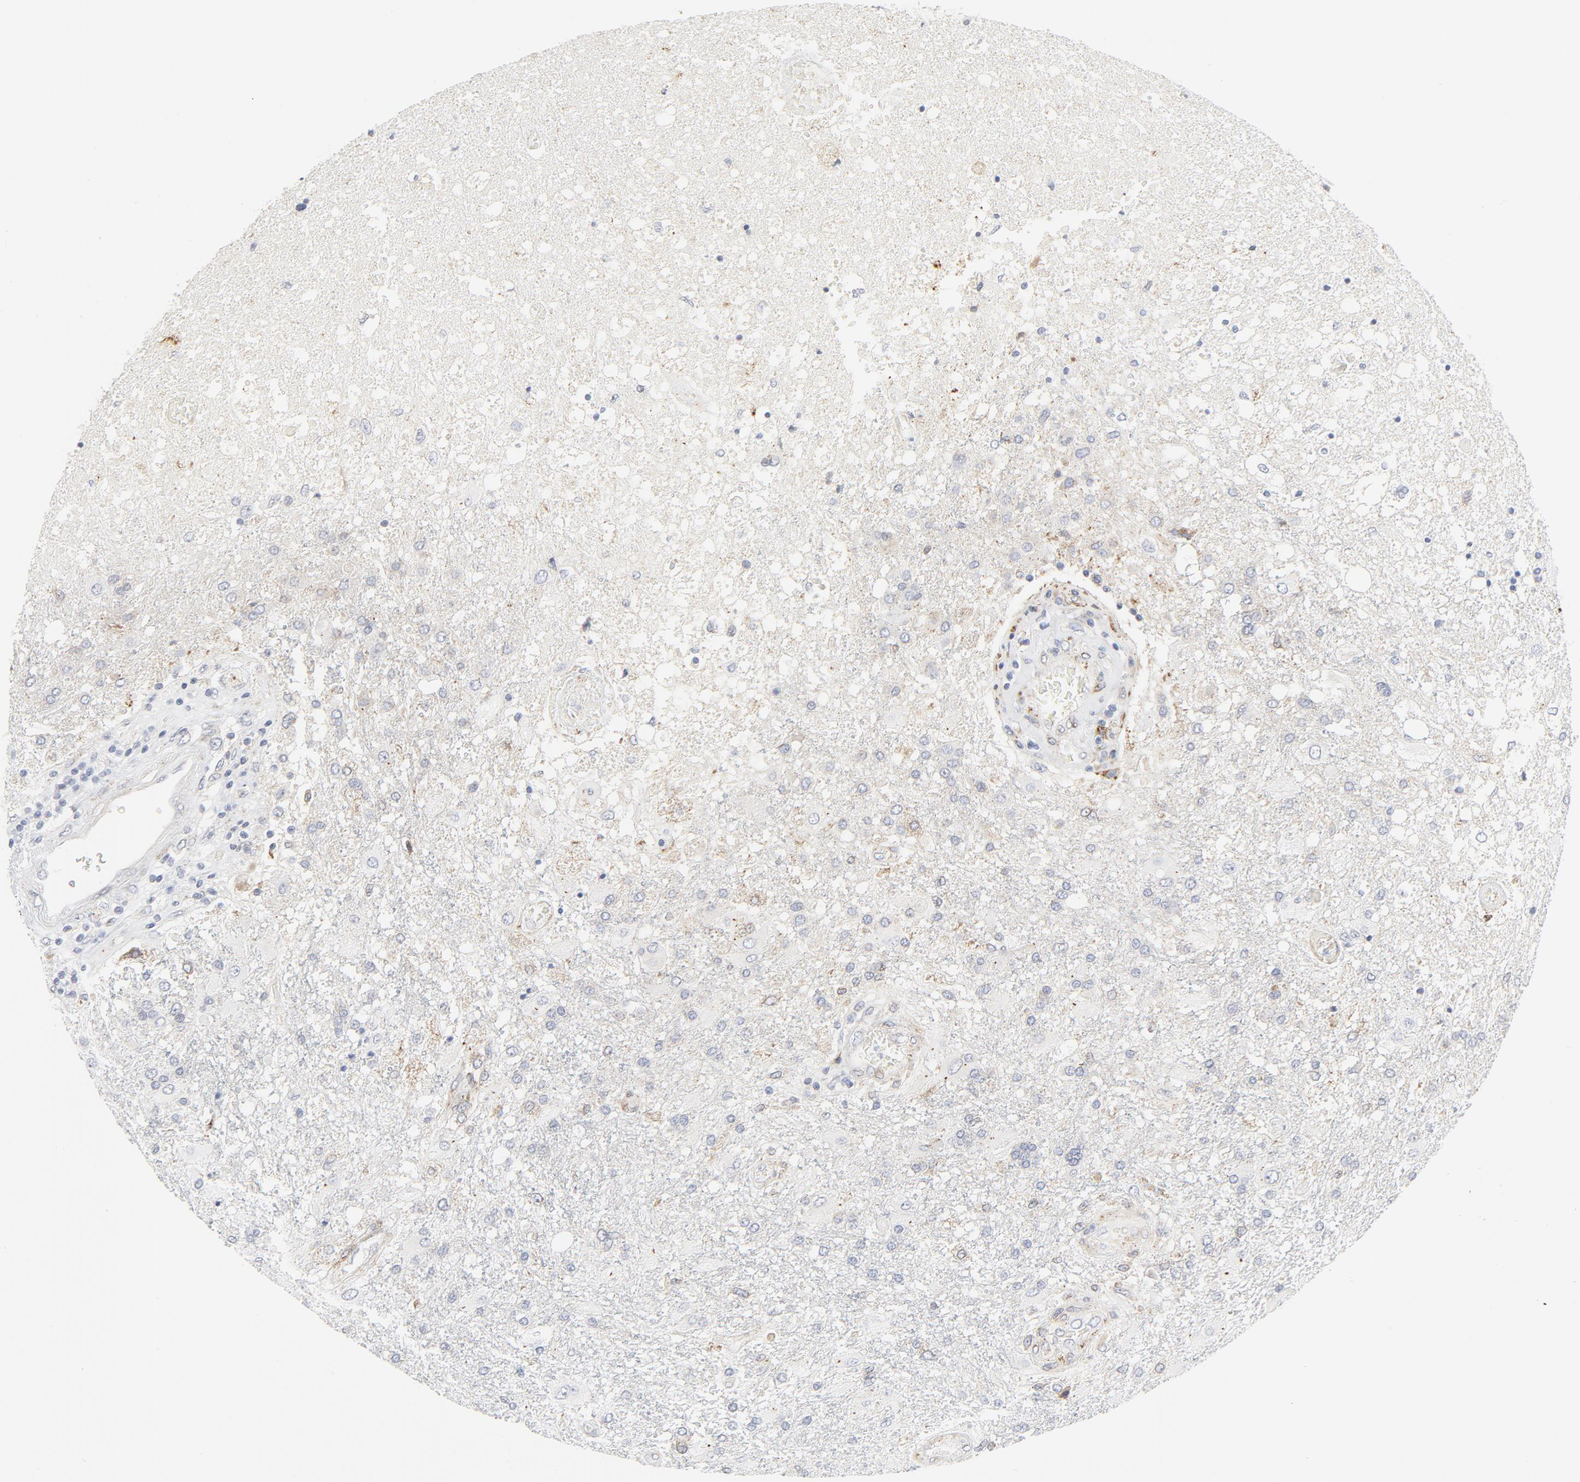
{"staining": {"intensity": "negative", "quantity": "none", "location": "none"}, "tissue": "glioma", "cell_type": "Tumor cells", "image_type": "cancer", "snomed": [{"axis": "morphology", "description": "Glioma, malignant, High grade"}, {"axis": "topography", "description": "Cerebral cortex"}], "caption": "A high-resolution histopathology image shows immunohistochemistry (IHC) staining of malignant high-grade glioma, which exhibits no significant expression in tumor cells.", "gene": "LRP6", "patient": {"sex": "male", "age": 79}}